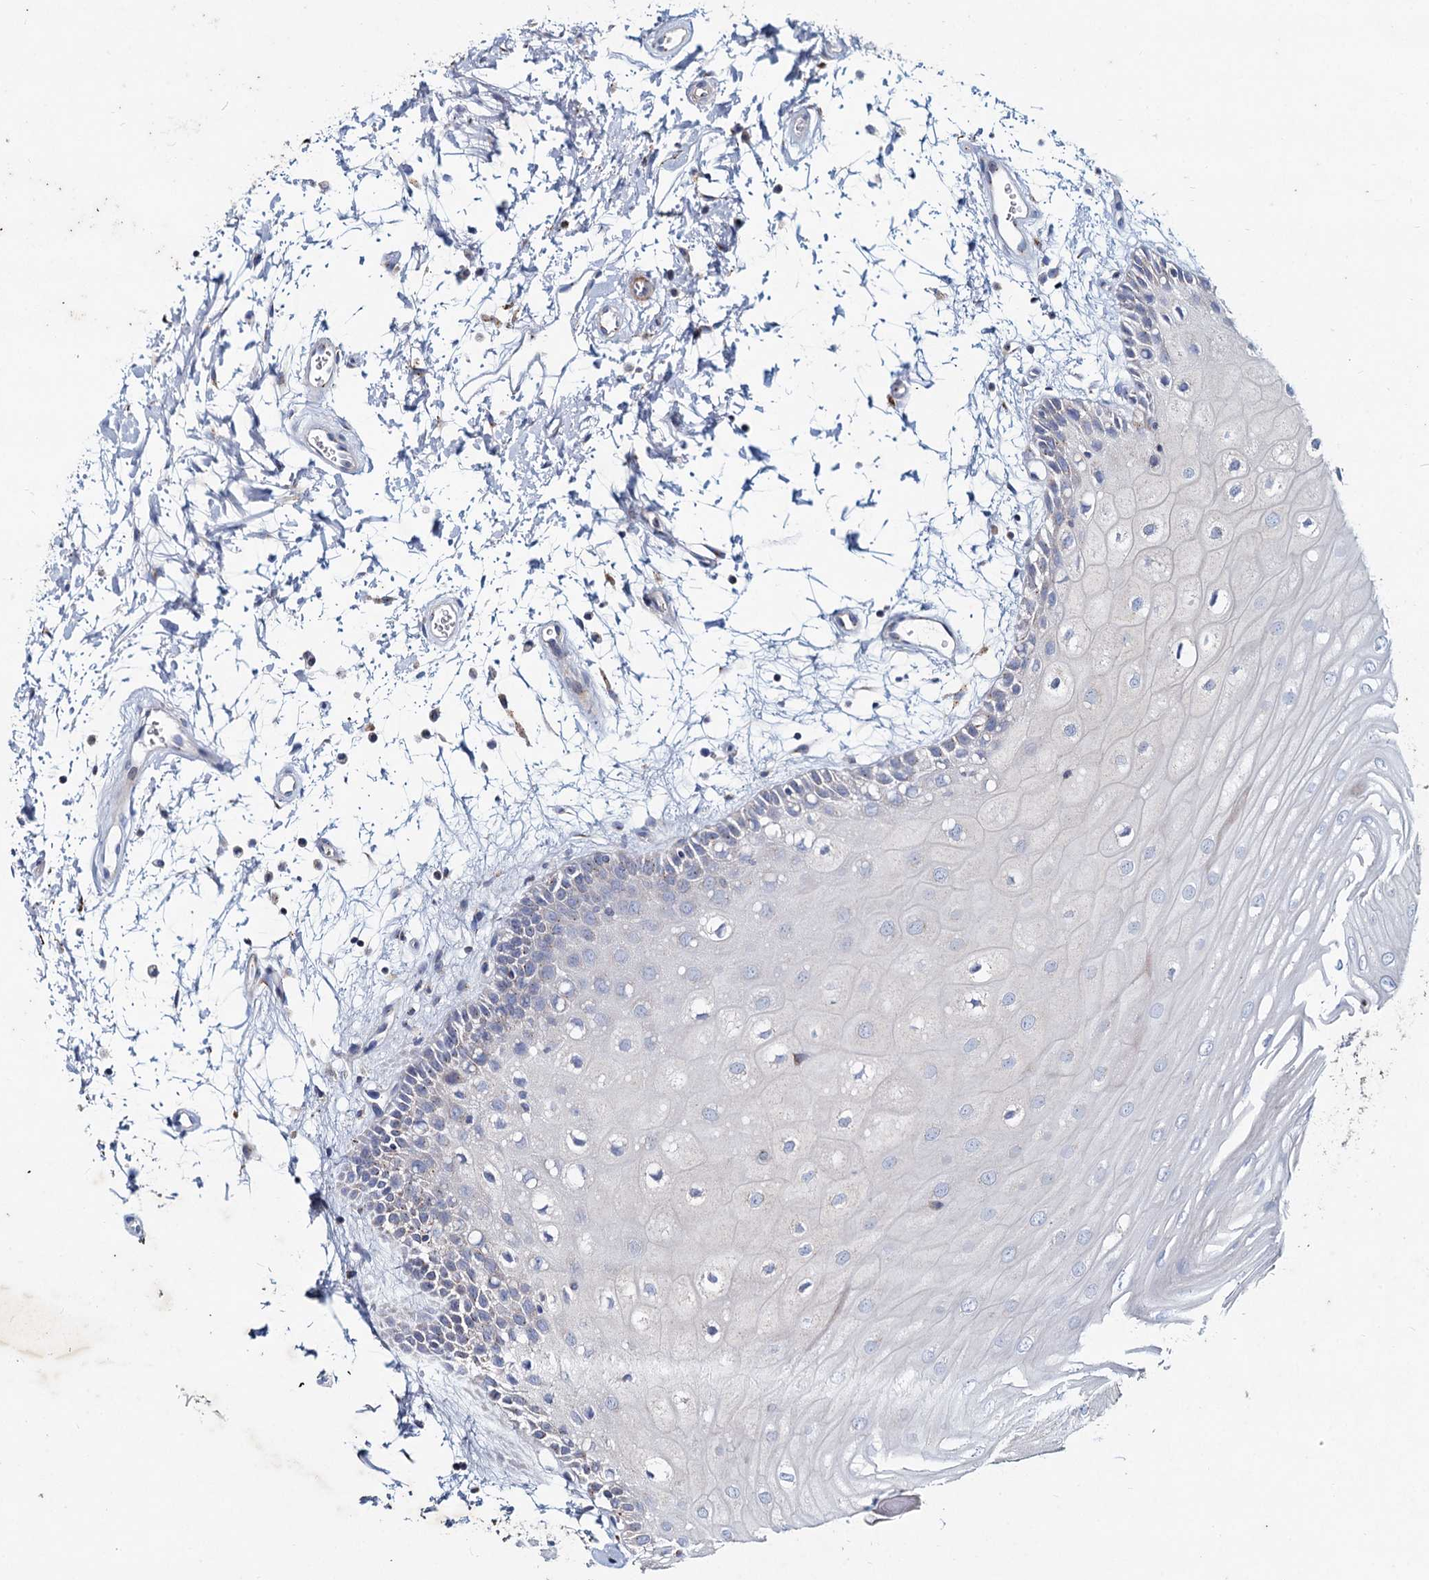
{"staining": {"intensity": "negative", "quantity": "none", "location": "none"}, "tissue": "oral mucosa", "cell_type": "Squamous epithelial cells", "image_type": "normal", "snomed": [{"axis": "morphology", "description": "Normal tissue, NOS"}, {"axis": "topography", "description": "Oral tissue"}, {"axis": "topography", "description": "Tounge, NOS"}], "caption": "This is an immunohistochemistry (IHC) micrograph of benign oral mucosa. There is no staining in squamous epithelial cells.", "gene": "AGBL4", "patient": {"sex": "female", "age": 73}}